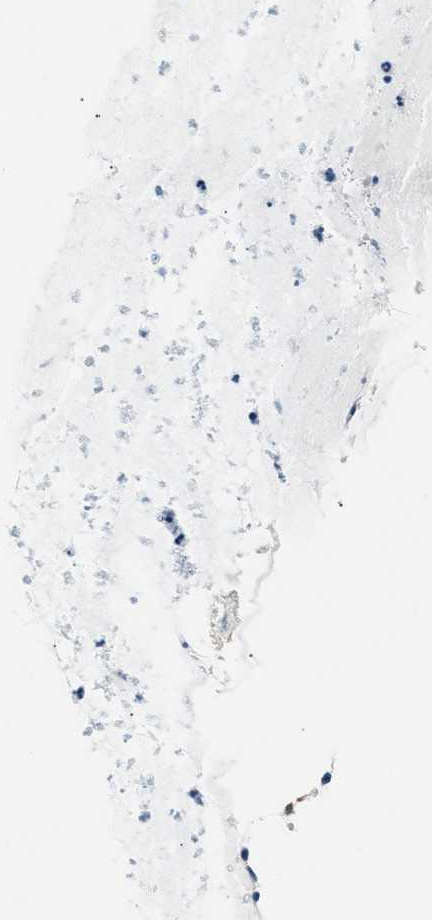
{"staining": {"intensity": "moderate", "quantity": "25%-75%", "location": "cytoplasmic/membranous"}, "tissue": "nasopharynx", "cell_type": "Respiratory epithelial cells", "image_type": "normal", "snomed": [{"axis": "morphology", "description": "Normal tissue, NOS"}, {"axis": "topography", "description": "Nasopharynx"}], "caption": "This is a photomicrograph of IHC staining of benign nasopharynx, which shows moderate expression in the cytoplasmic/membranous of respiratory epithelial cells.", "gene": "CLGN", "patient": {"sex": "male", "age": 21}}